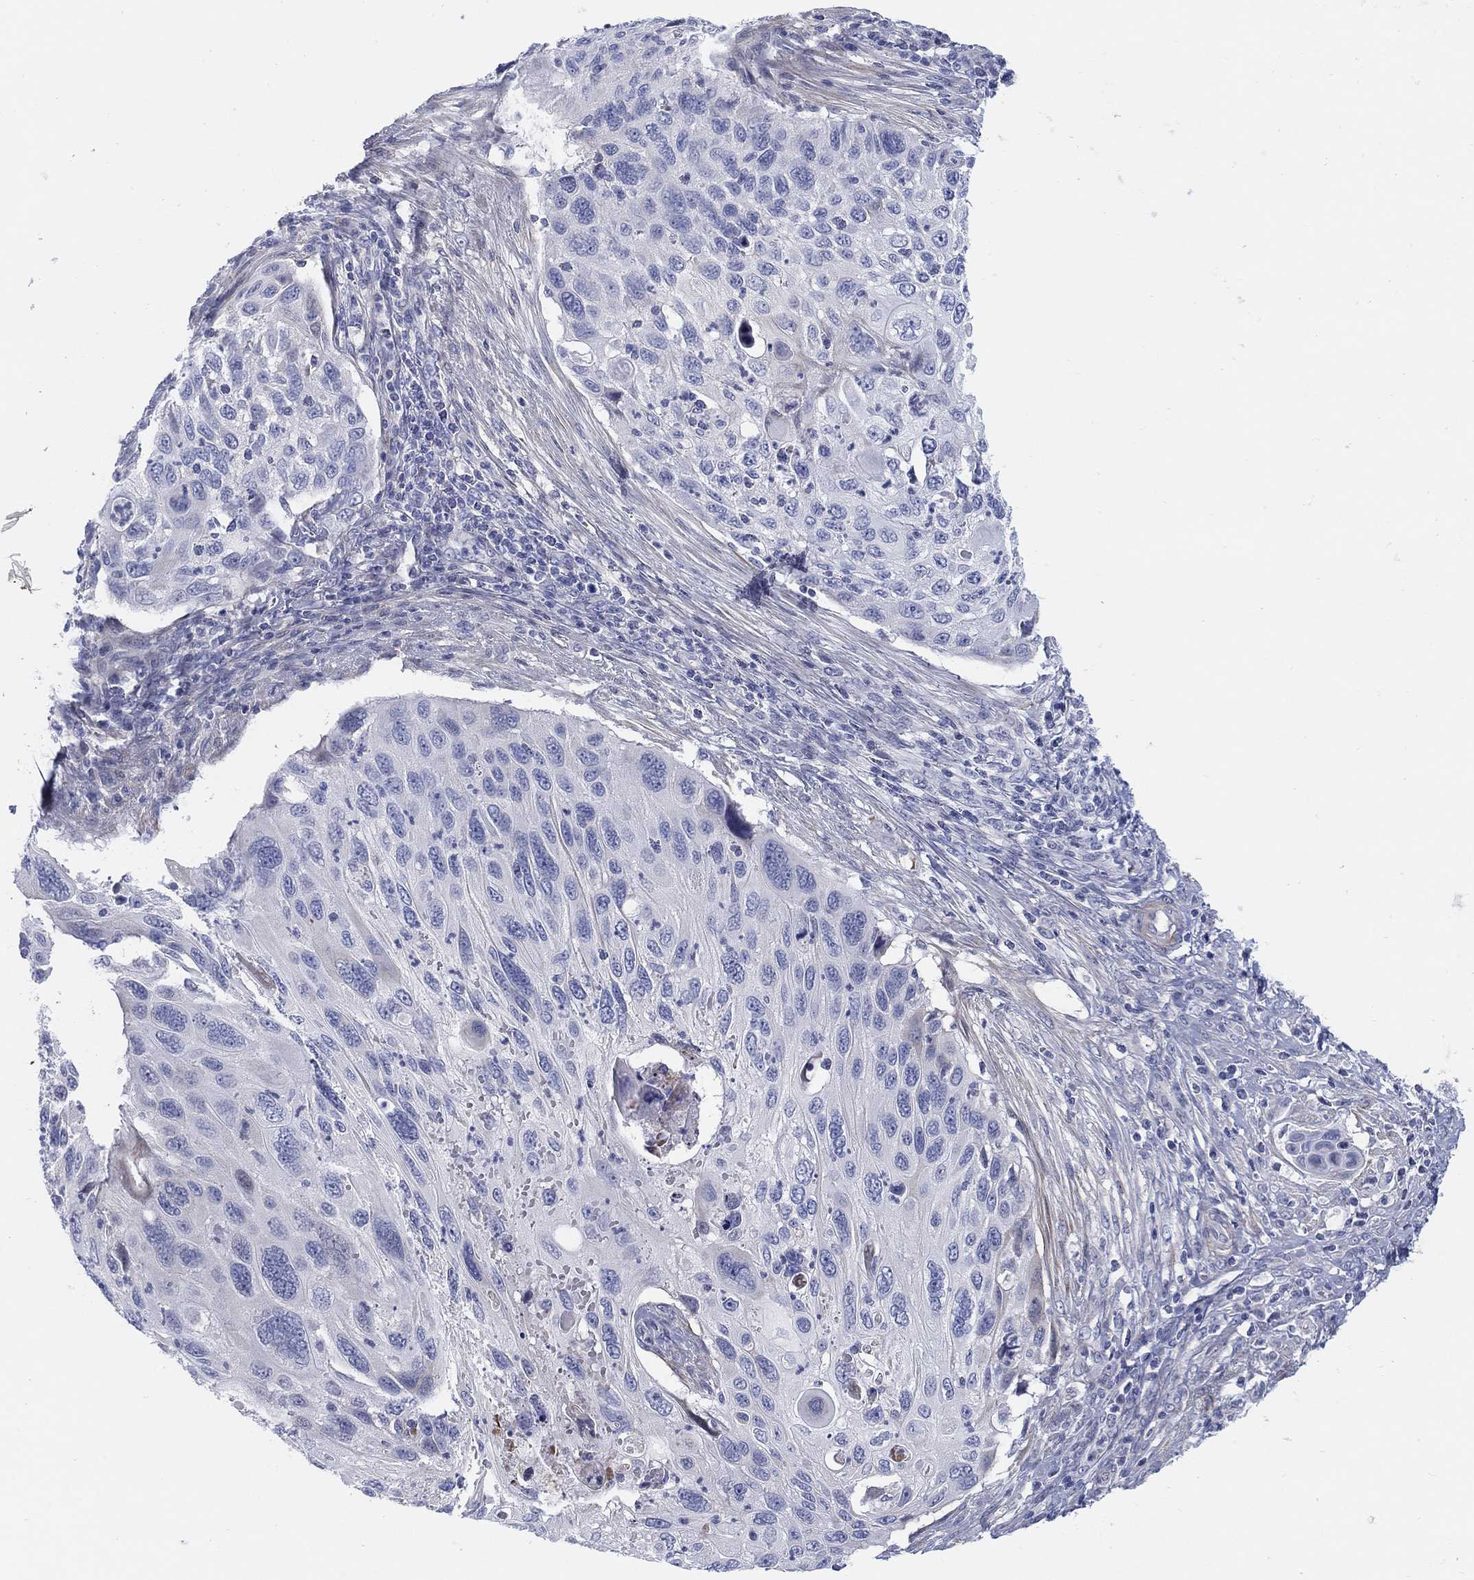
{"staining": {"intensity": "negative", "quantity": "none", "location": "none"}, "tissue": "cervical cancer", "cell_type": "Tumor cells", "image_type": "cancer", "snomed": [{"axis": "morphology", "description": "Squamous cell carcinoma, NOS"}, {"axis": "topography", "description": "Cervix"}], "caption": "A histopathology image of cervical squamous cell carcinoma stained for a protein reveals no brown staining in tumor cells.", "gene": "HEATR4", "patient": {"sex": "female", "age": 70}}